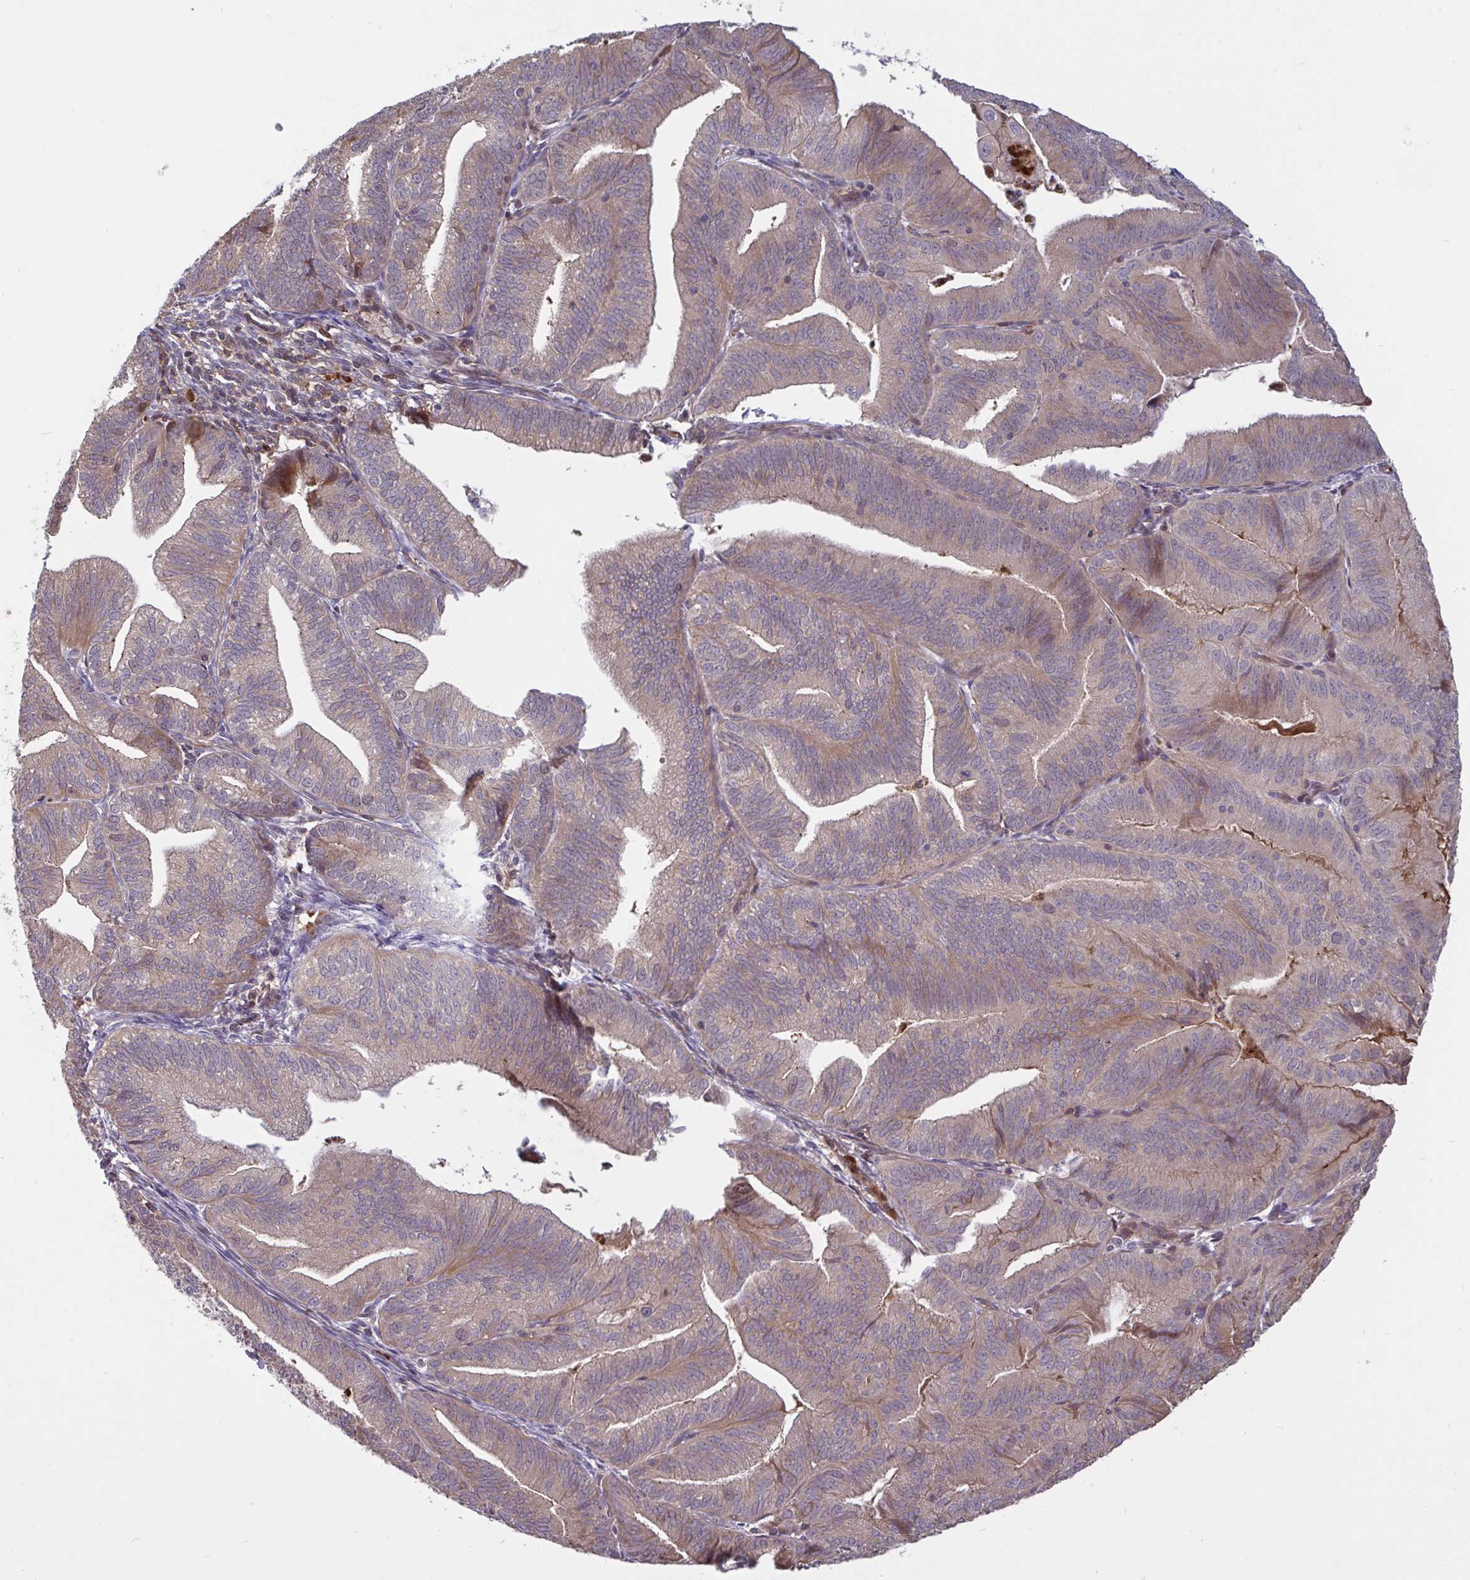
{"staining": {"intensity": "weak", "quantity": "25%-75%", "location": "cytoplasmic/membranous"}, "tissue": "endometrial cancer", "cell_type": "Tumor cells", "image_type": "cancer", "snomed": [{"axis": "morphology", "description": "Adenocarcinoma, NOS"}, {"axis": "topography", "description": "Endometrium"}], "caption": "Protein expression analysis of endometrial cancer shows weak cytoplasmic/membranous expression in approximately 25%-75% of tumor cells.", "gene": "IL1R1", "patient": {"sex": "female", "age": 70}}